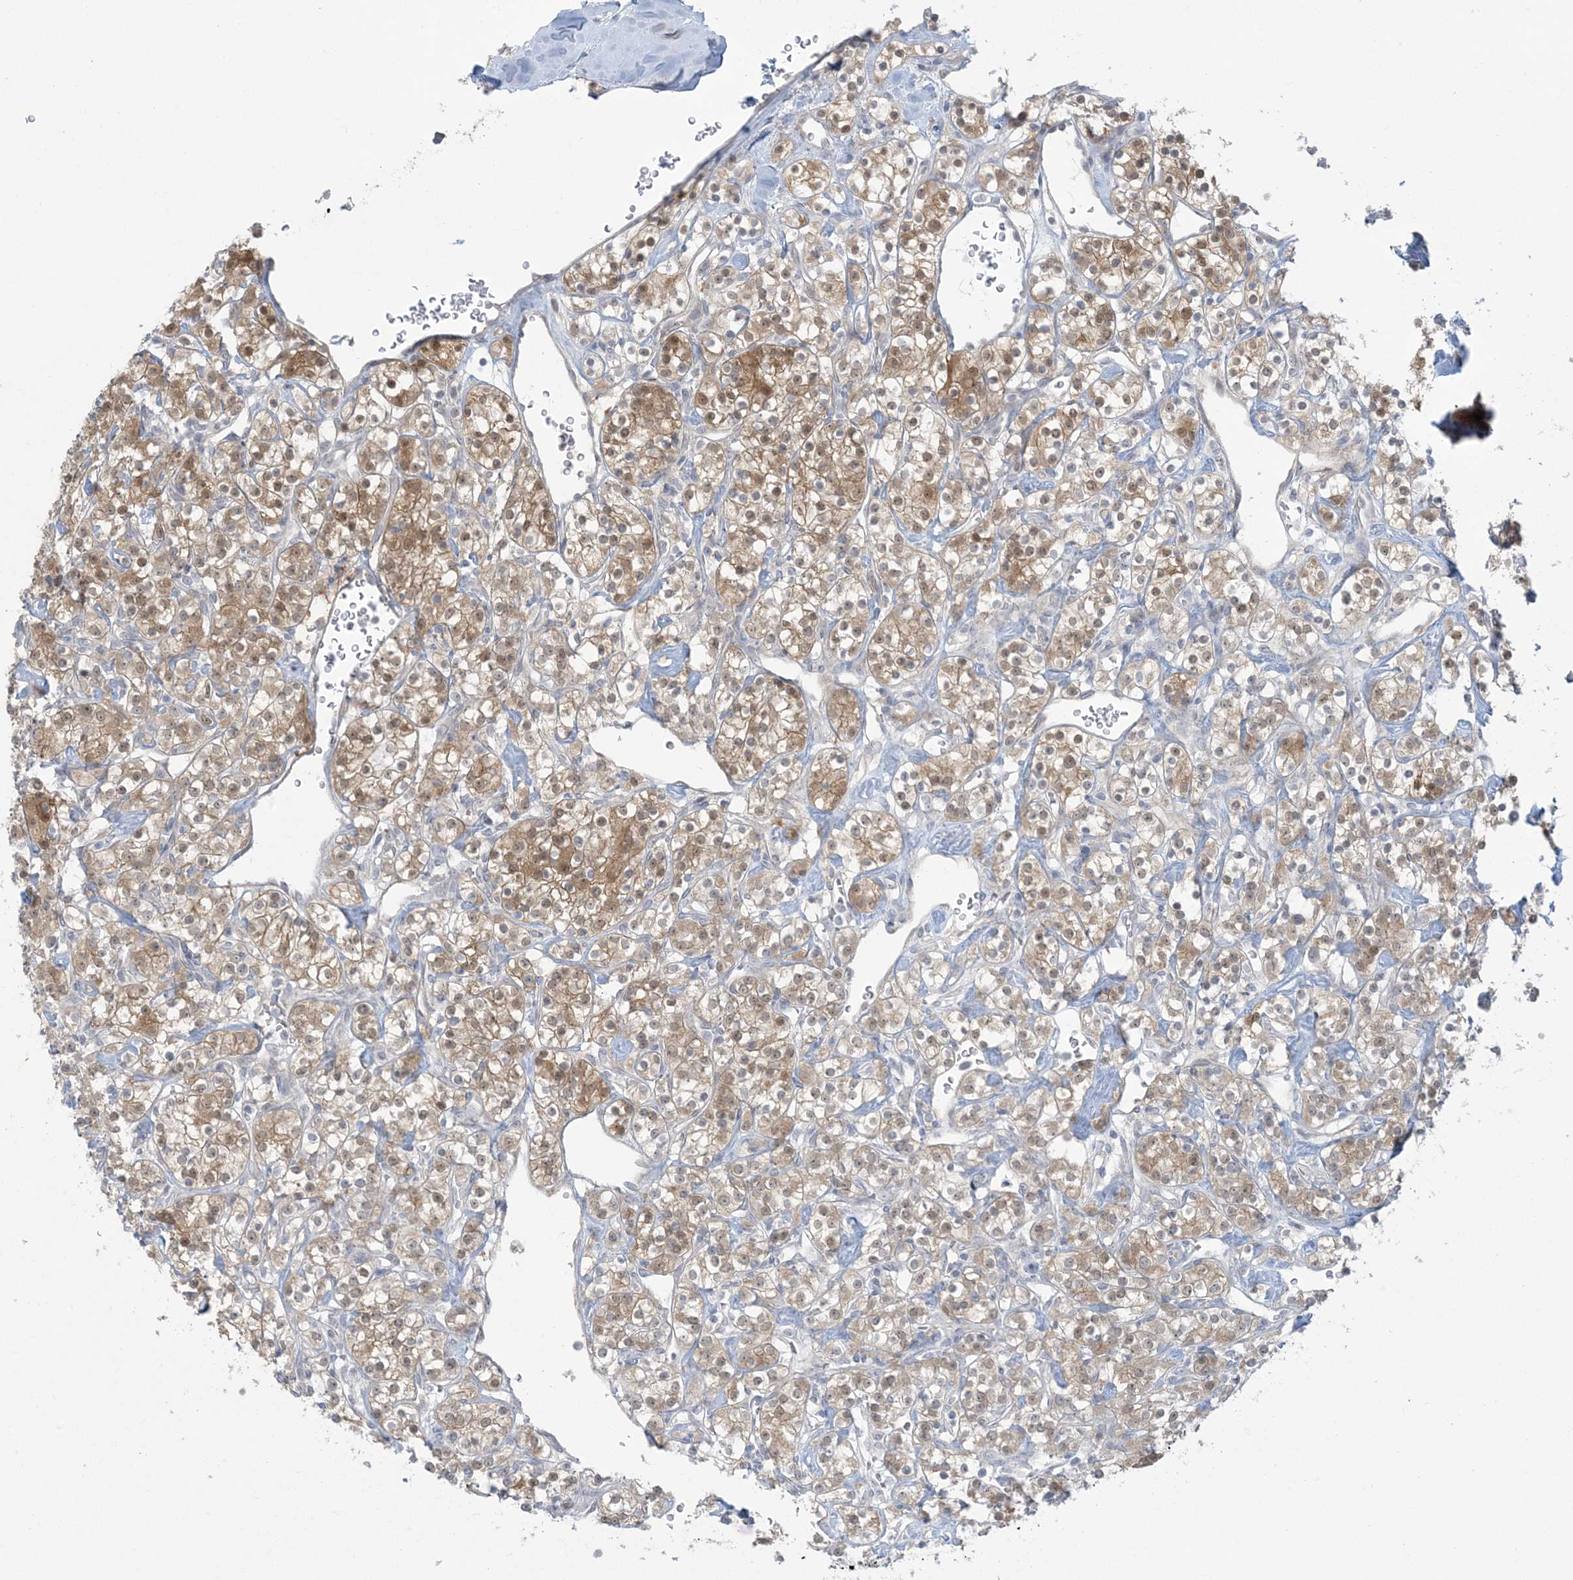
{"staining": {"intensity": "moderate", "quantity": "25%-75%", "location": "cytoplasmic/membranous,nuclear"}, "tissue": "renal cancer", "cell_type": "Tumor cells", "image_type": "cancer", "snomed": [{"axis": "morphology", "description": "Adenocarcinoma, NOS"}, {"axis": "topography", "description": "Kidney"}], "caption": "Adenocarcinoma (renal) was stained to show a protein in brown. There is medium levels of moderate cytoplasmic/membranous and nuclear expression in approximately 25%-75% of tumor cells.", "gene": "NRBP2", "patient": {"sex": "male", "age": 77}}